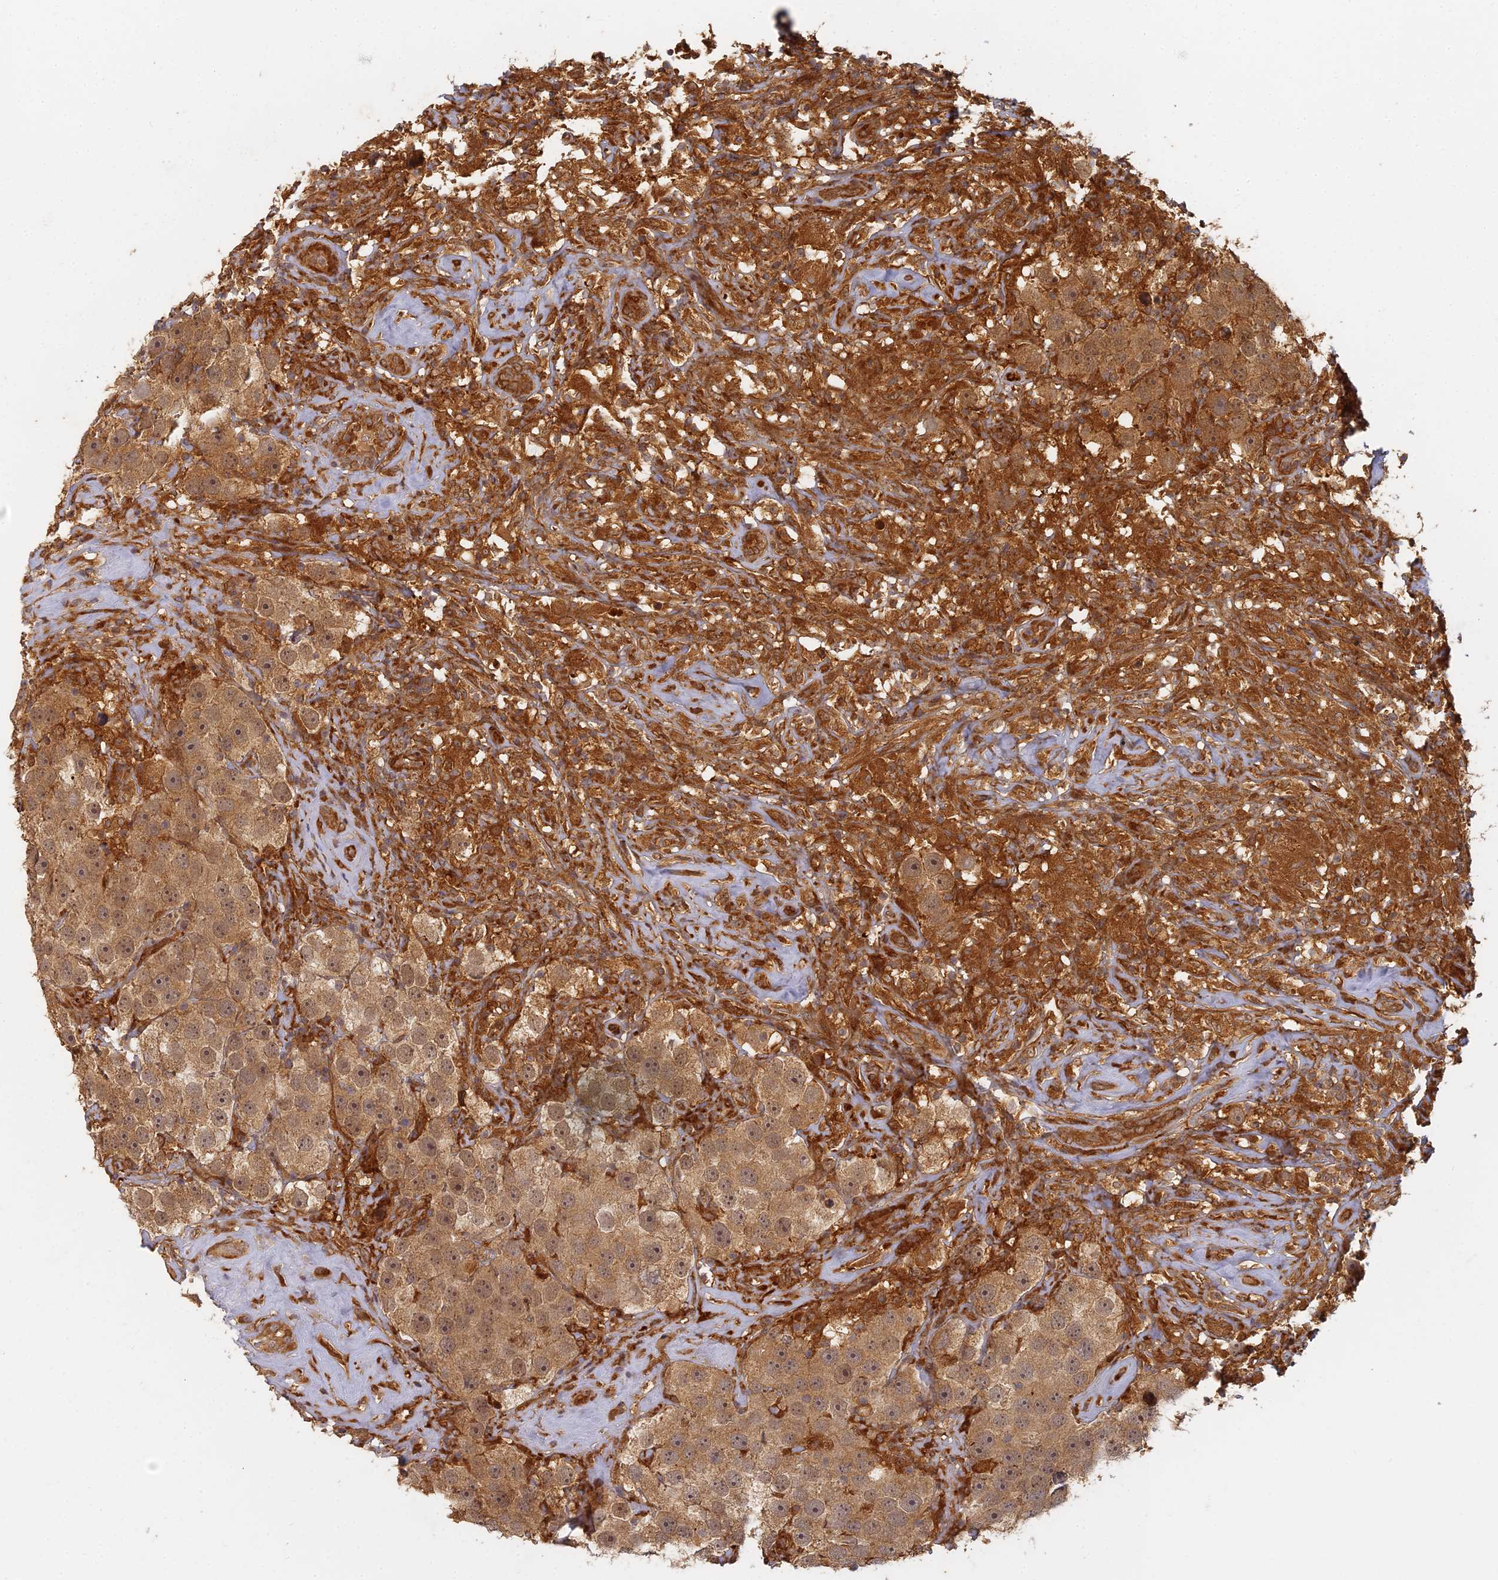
{"staining": {"intensity": "moderate", "quantity": ">75%", "location": "cytoplasmic/membranous,nuclear"}, "tissue": "testis cancer", "cell_type": "Tumor cells", "image_type": "cancer", "snomed": [{"axis": "morphology", "description": "Seminoma, NOS"}, {"axis": "topography", "description": "Testis"}], "caption": "High-power microscopy captured an immunohistochemistry image of testis seminoma, revealing moderate cytoplasmic/membranous and nuclear positivity in approximately >75% of tumor cells.", "gene": "INO80D", "patient": {"sex": "male", "age": 49}}